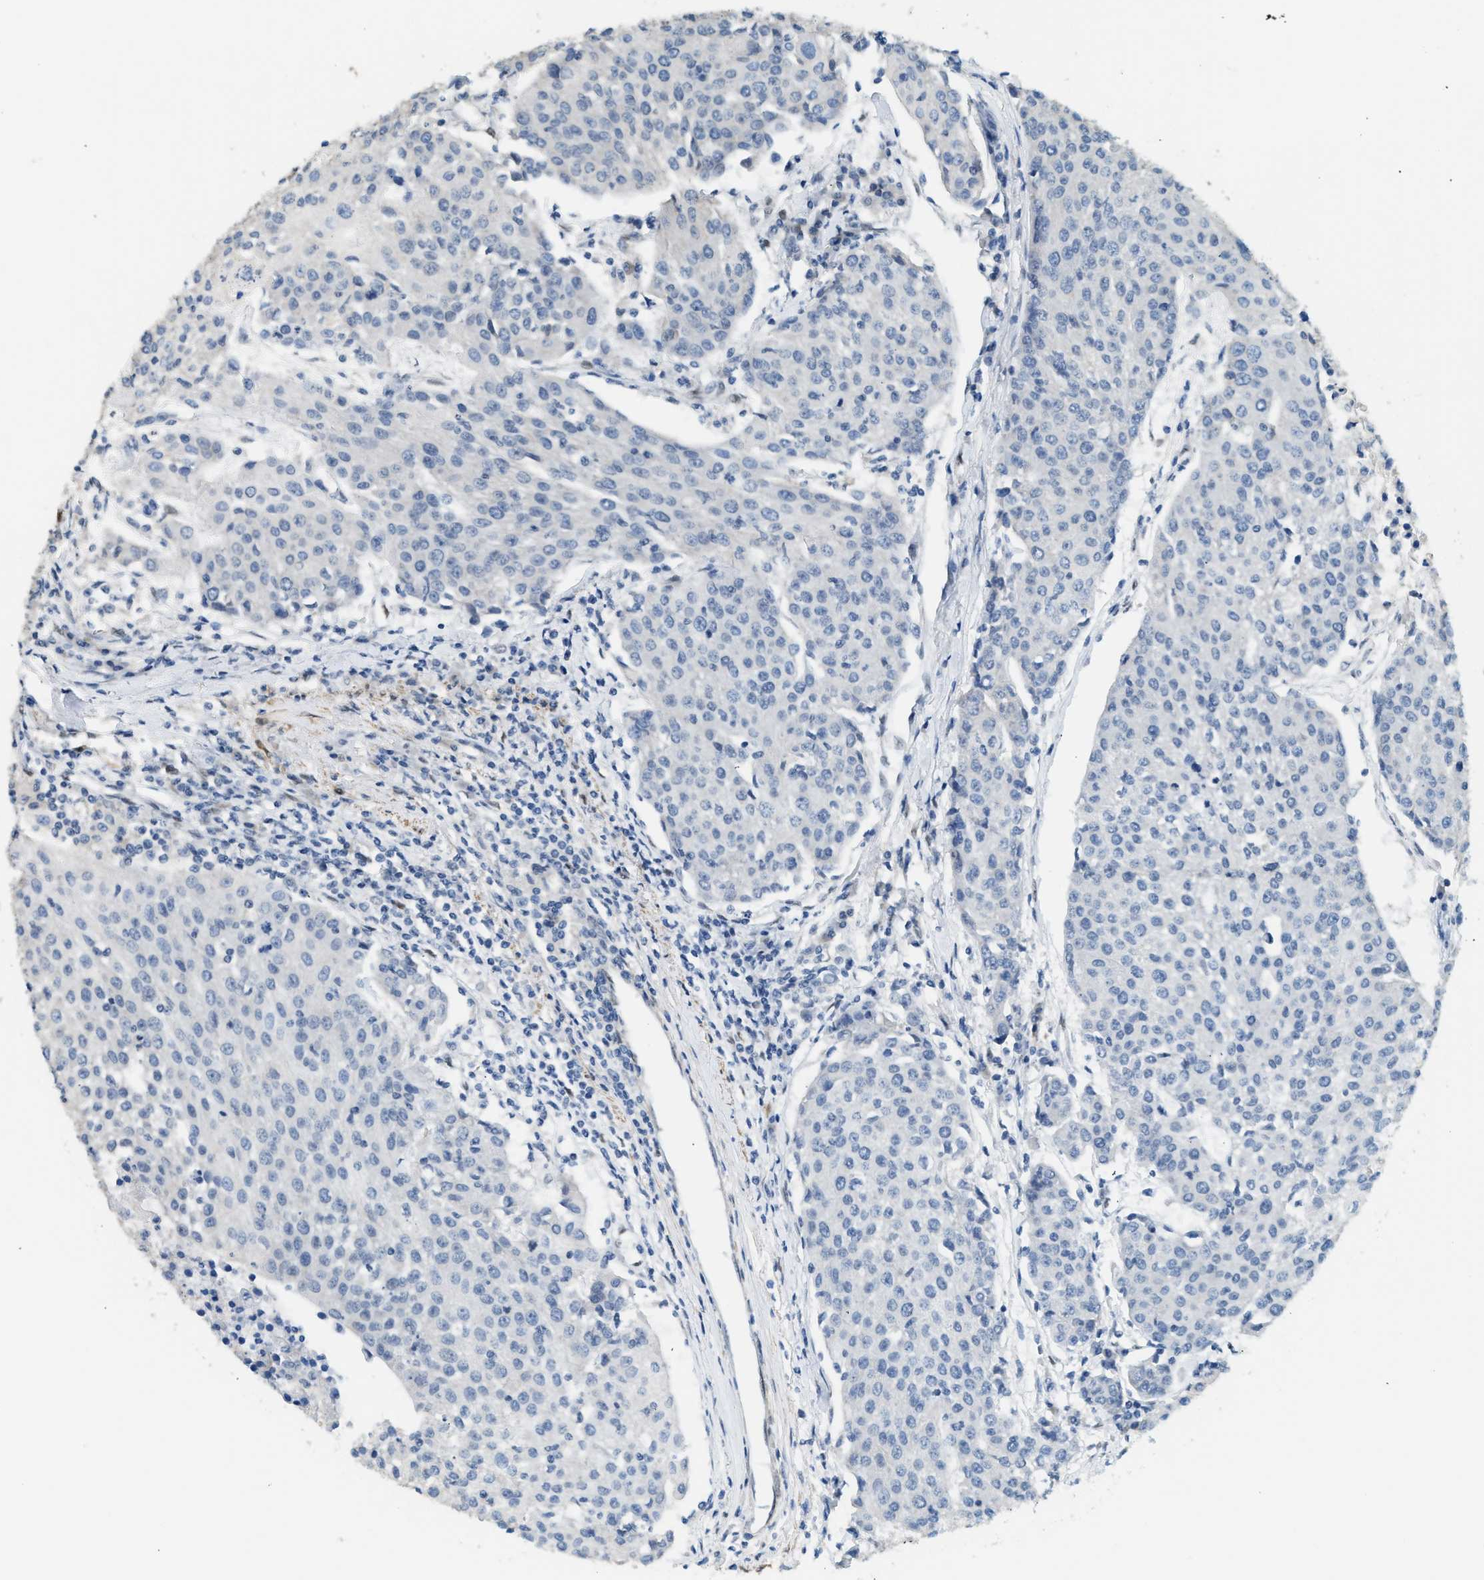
{"staining": {"intensity": "negative", "quantity": "none", "location": "none"}, "tissue": "urothelial cancer", "cell_type": "Tumor cells", "image_type": "cancer", "snomed": [{"axis": "morphology", "description": "Urothelial carcinoma, High grade"}, {"axis": "topography", "description": "Urinary bladder"}], "caption": "Immunohistochemistry image of neoplastic tissue: high-grade urothelial carcinoma stained with DAB reveals no significant protein expression in tumor cells.", "gene": "ZBTB20", "patient": {"sex": "female", "age": 85}}